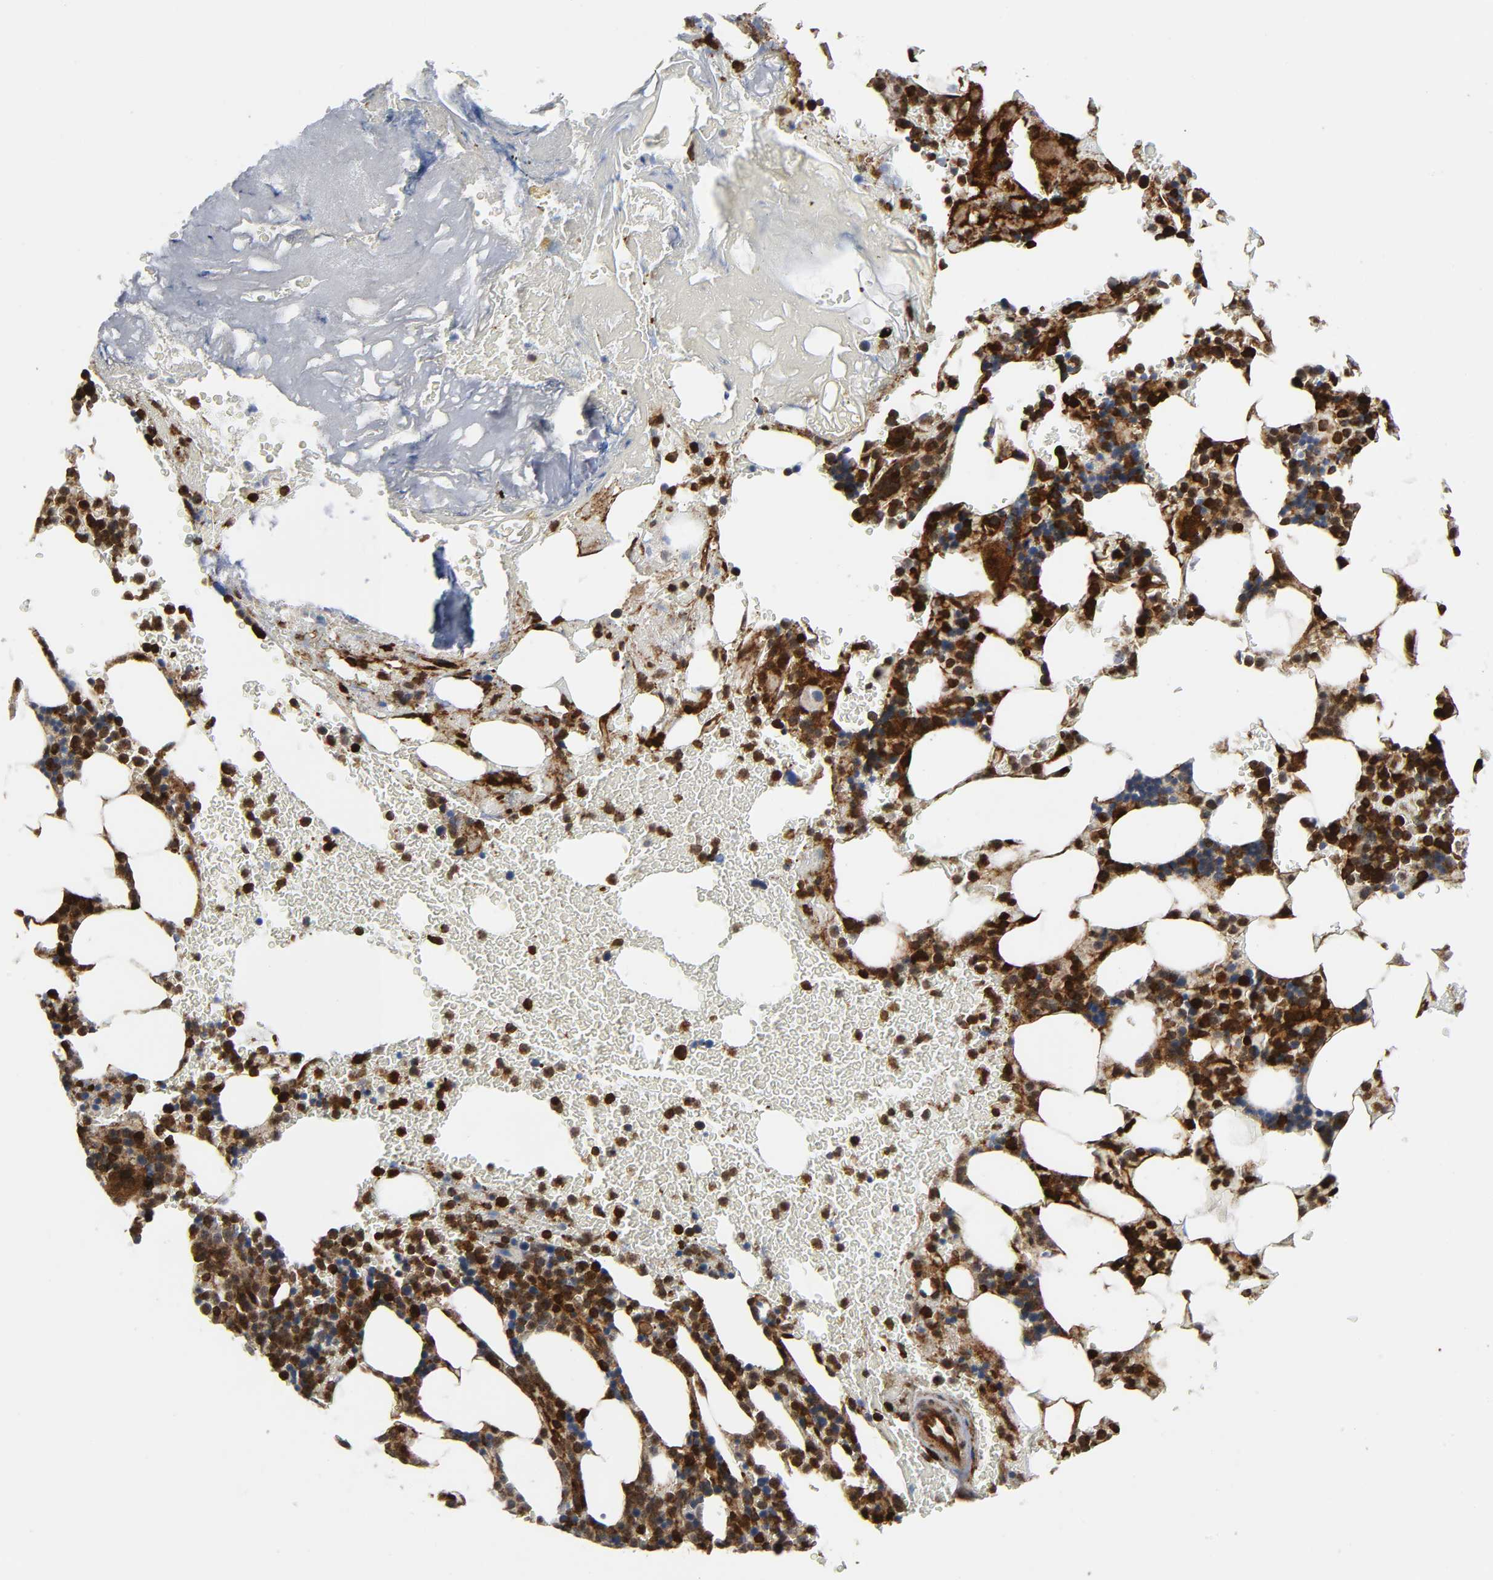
{"staining": {"intensity": "moderate", "quantity": ">75%", "location": "cytoplasmic/membranous,nuclear"}, "tissue": "bone marrow", "cell_type": "Hematopoietic cells", "image_type": "normal", "snomed": [{"axis": "morphology", "description": "Normal tissue, NOS"}, {"axis": "topography", "description": "Bone marrow"}], "caption": "Protein staining demonstrates moderate cytoplasmic/membranous,nuclear staining in about >75% of hematopoietic cells in unremarkable bone marrow.", "gene": "MAPK1", "patient": {"sex": "female", "age": 73}}